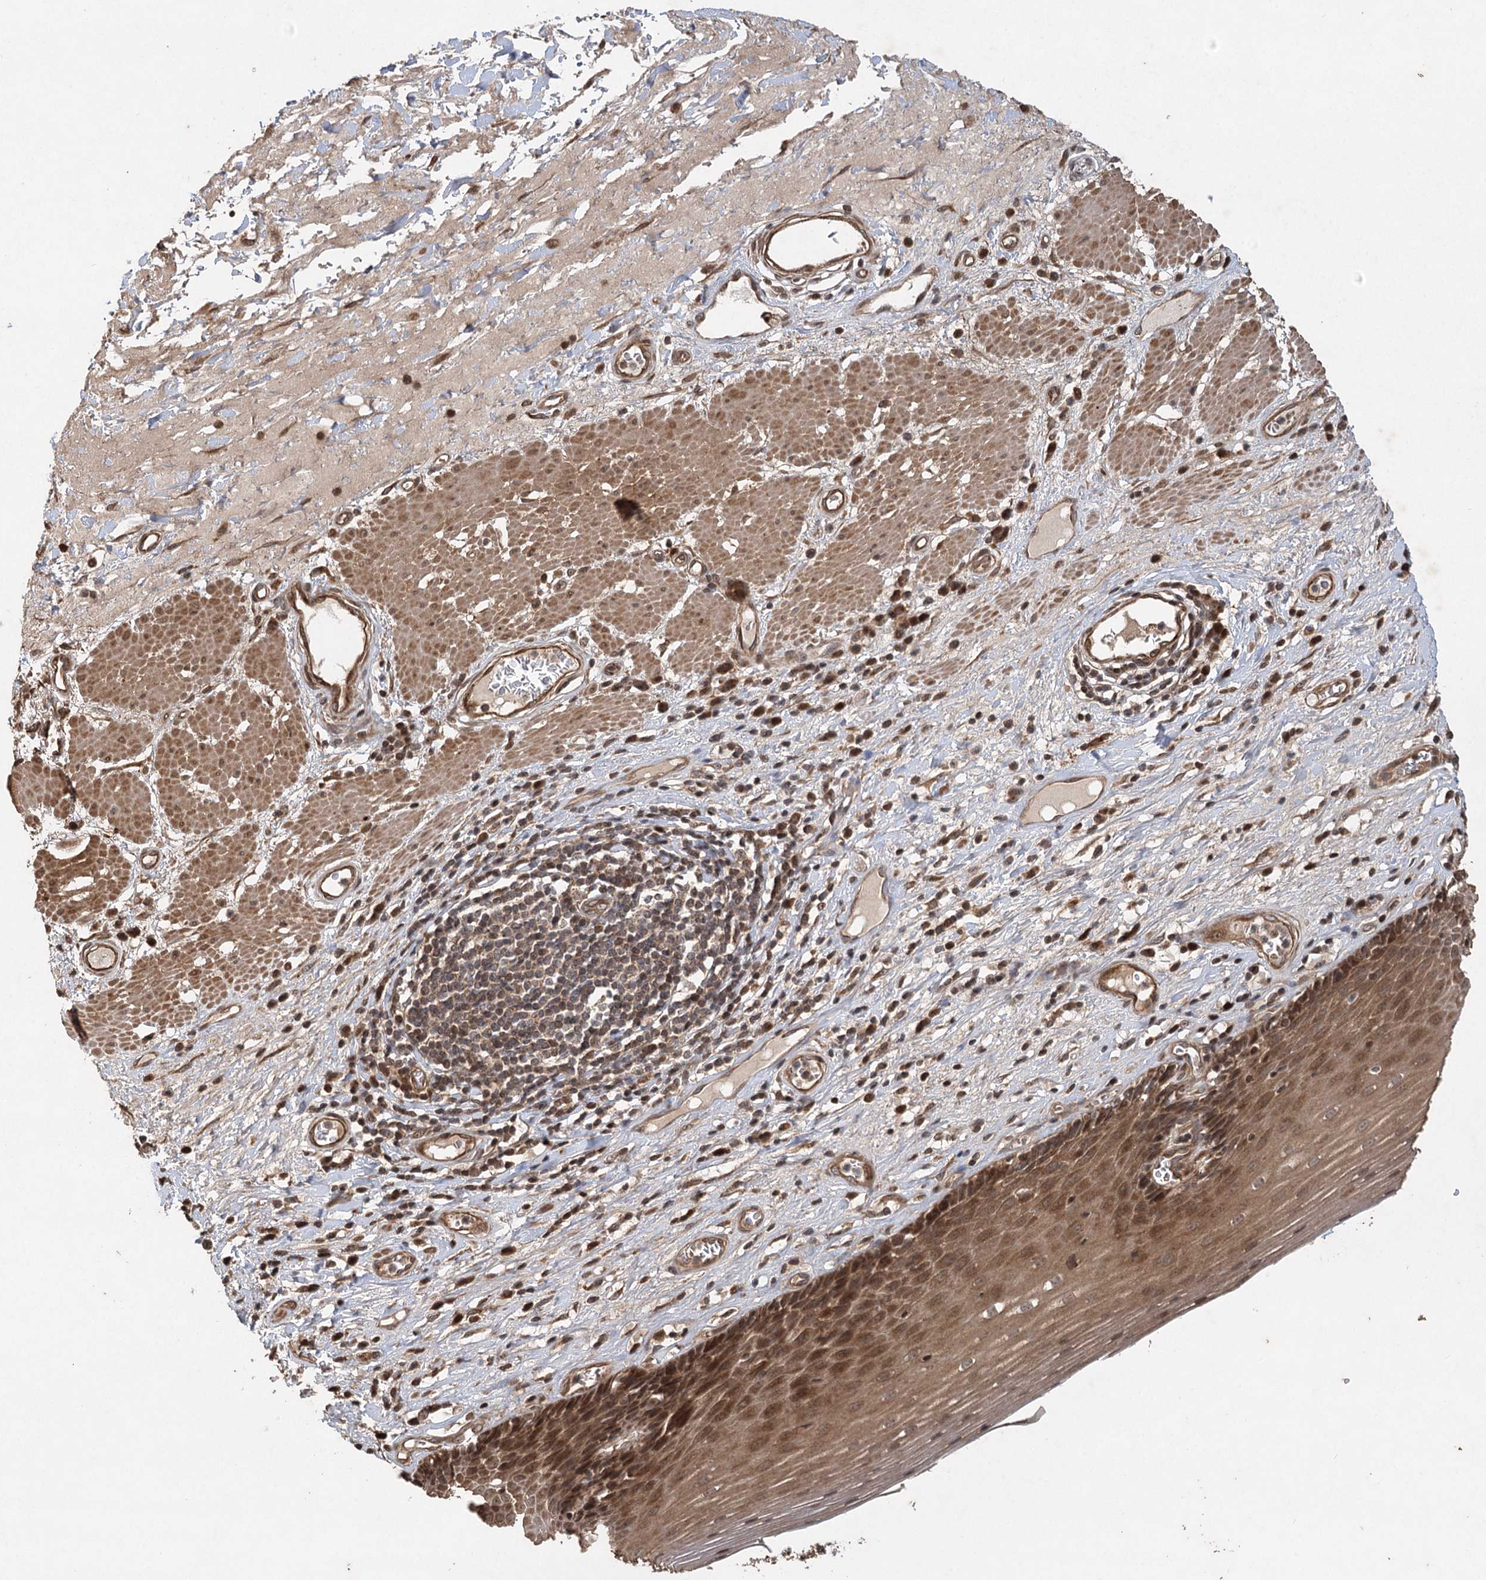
{"staining": {"intensity": "moderate", "quantity": ">75%", "location": "cytoplasmic/membranous"}, "tissue": "esophagus", "cell_type": "Squamous epithelial cells", "image_type": "normal", "snomed": [{"axis": "morphology", "description": "Normal tissue, NOS"}, {"axis": "topography", "description": "Esophagus"}], "caption": "Normal esophagus was stained to show a protein in brown. There is medium levels of moderate cytoplasmic/membranous expression in approximately >75% of squamous epithelial cells.", "gene": "INSIG2", "patient": {"sex": "male", "age": 62}}